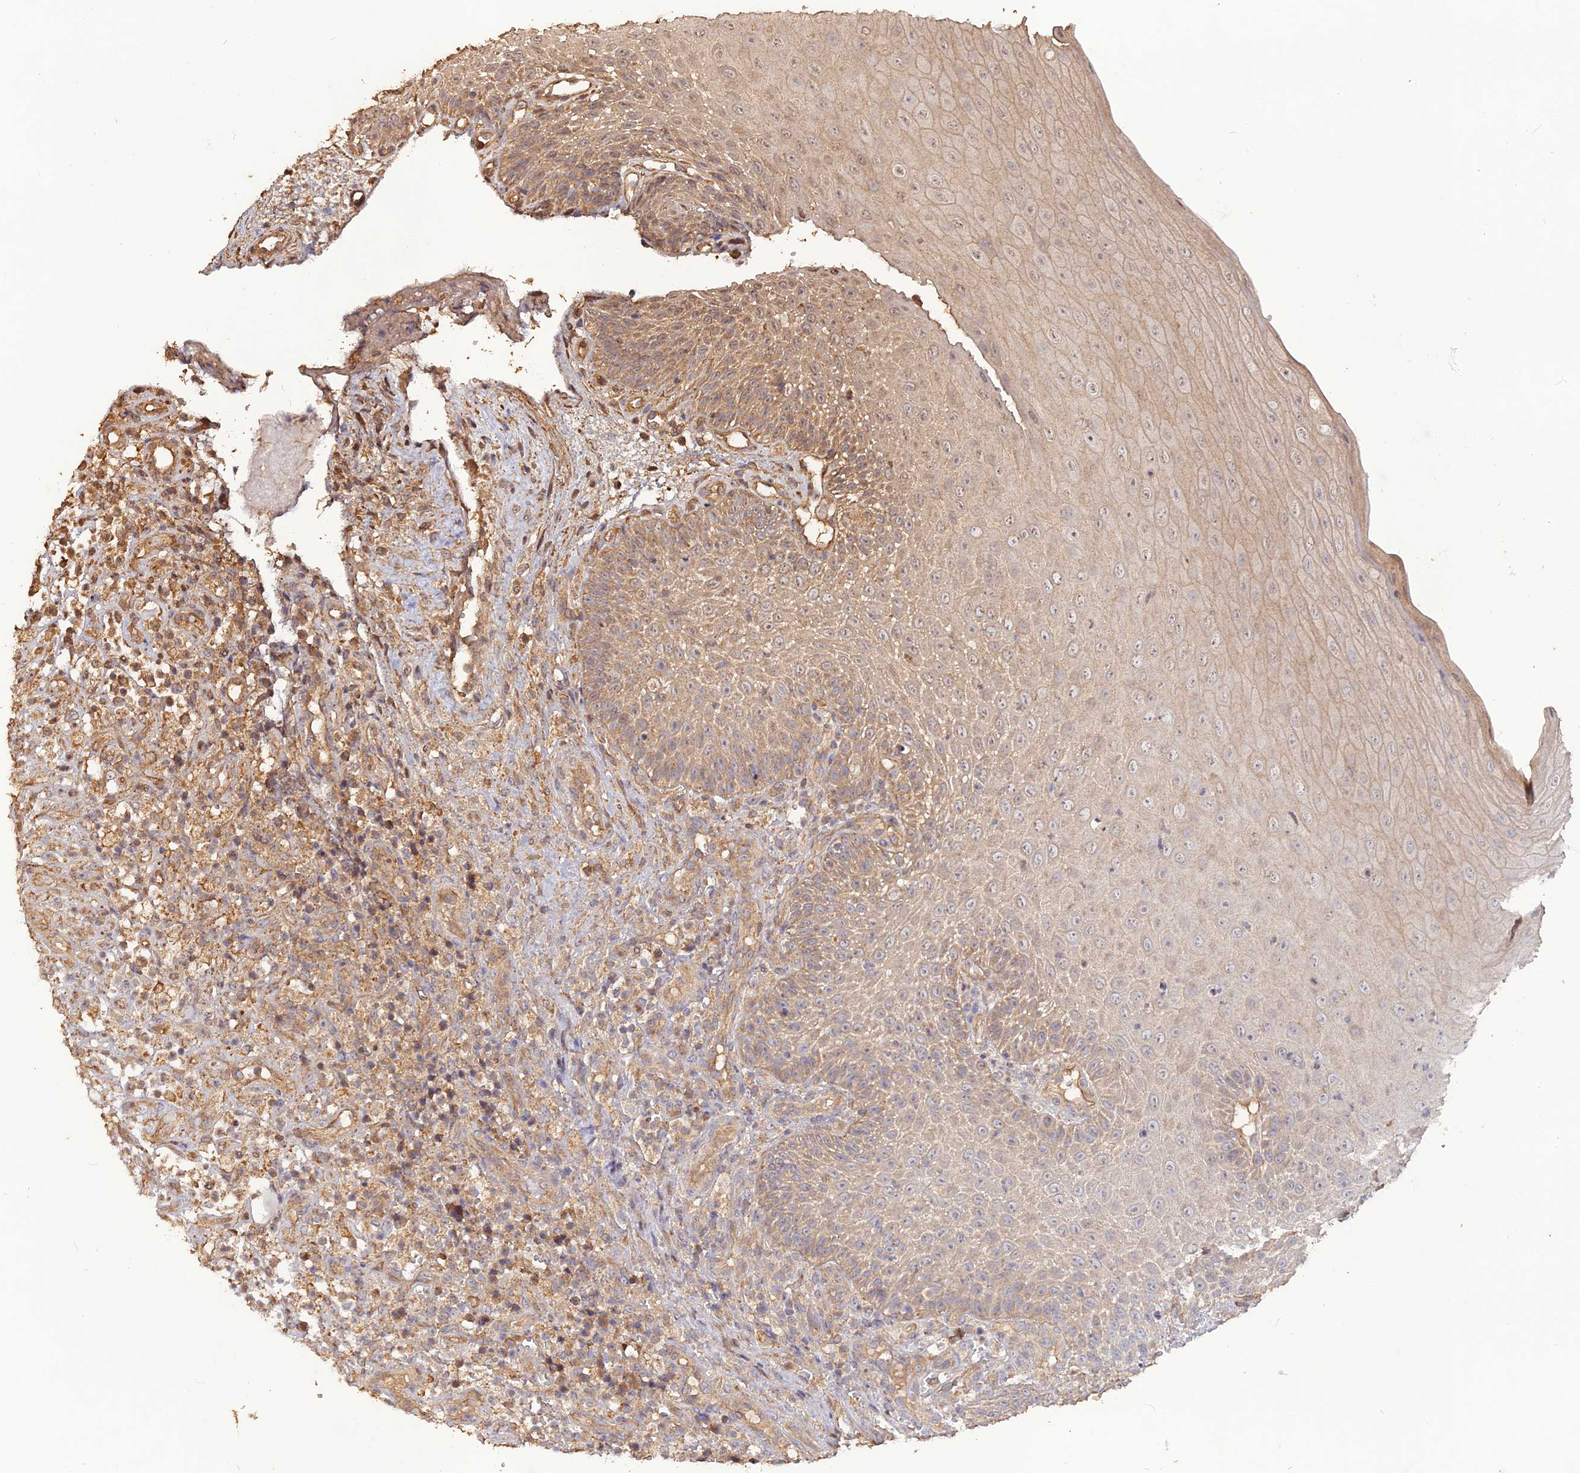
{"staining": {"intensity": "moderate", "quantity": ">75%", "location": "cytoplasmic/membranous"}, "tissue": "oral mucosa", "cell_type": "Squamous epithelial cells", "image_type": "normal", "snomed": [{"axis": "morphology", "description": "Normal tissue, NOS"}, {"axis": "topography", "description": "Oral tissue"}], "caption": "The histopathology image shows staining of unremarkable oral mucosa, revealing moderate cytoplasmic/membranous protein expression (brown color) within squamous epithelial cells.", "gene": "LAYN", "patient": {"sex": "female", "age": 13}}